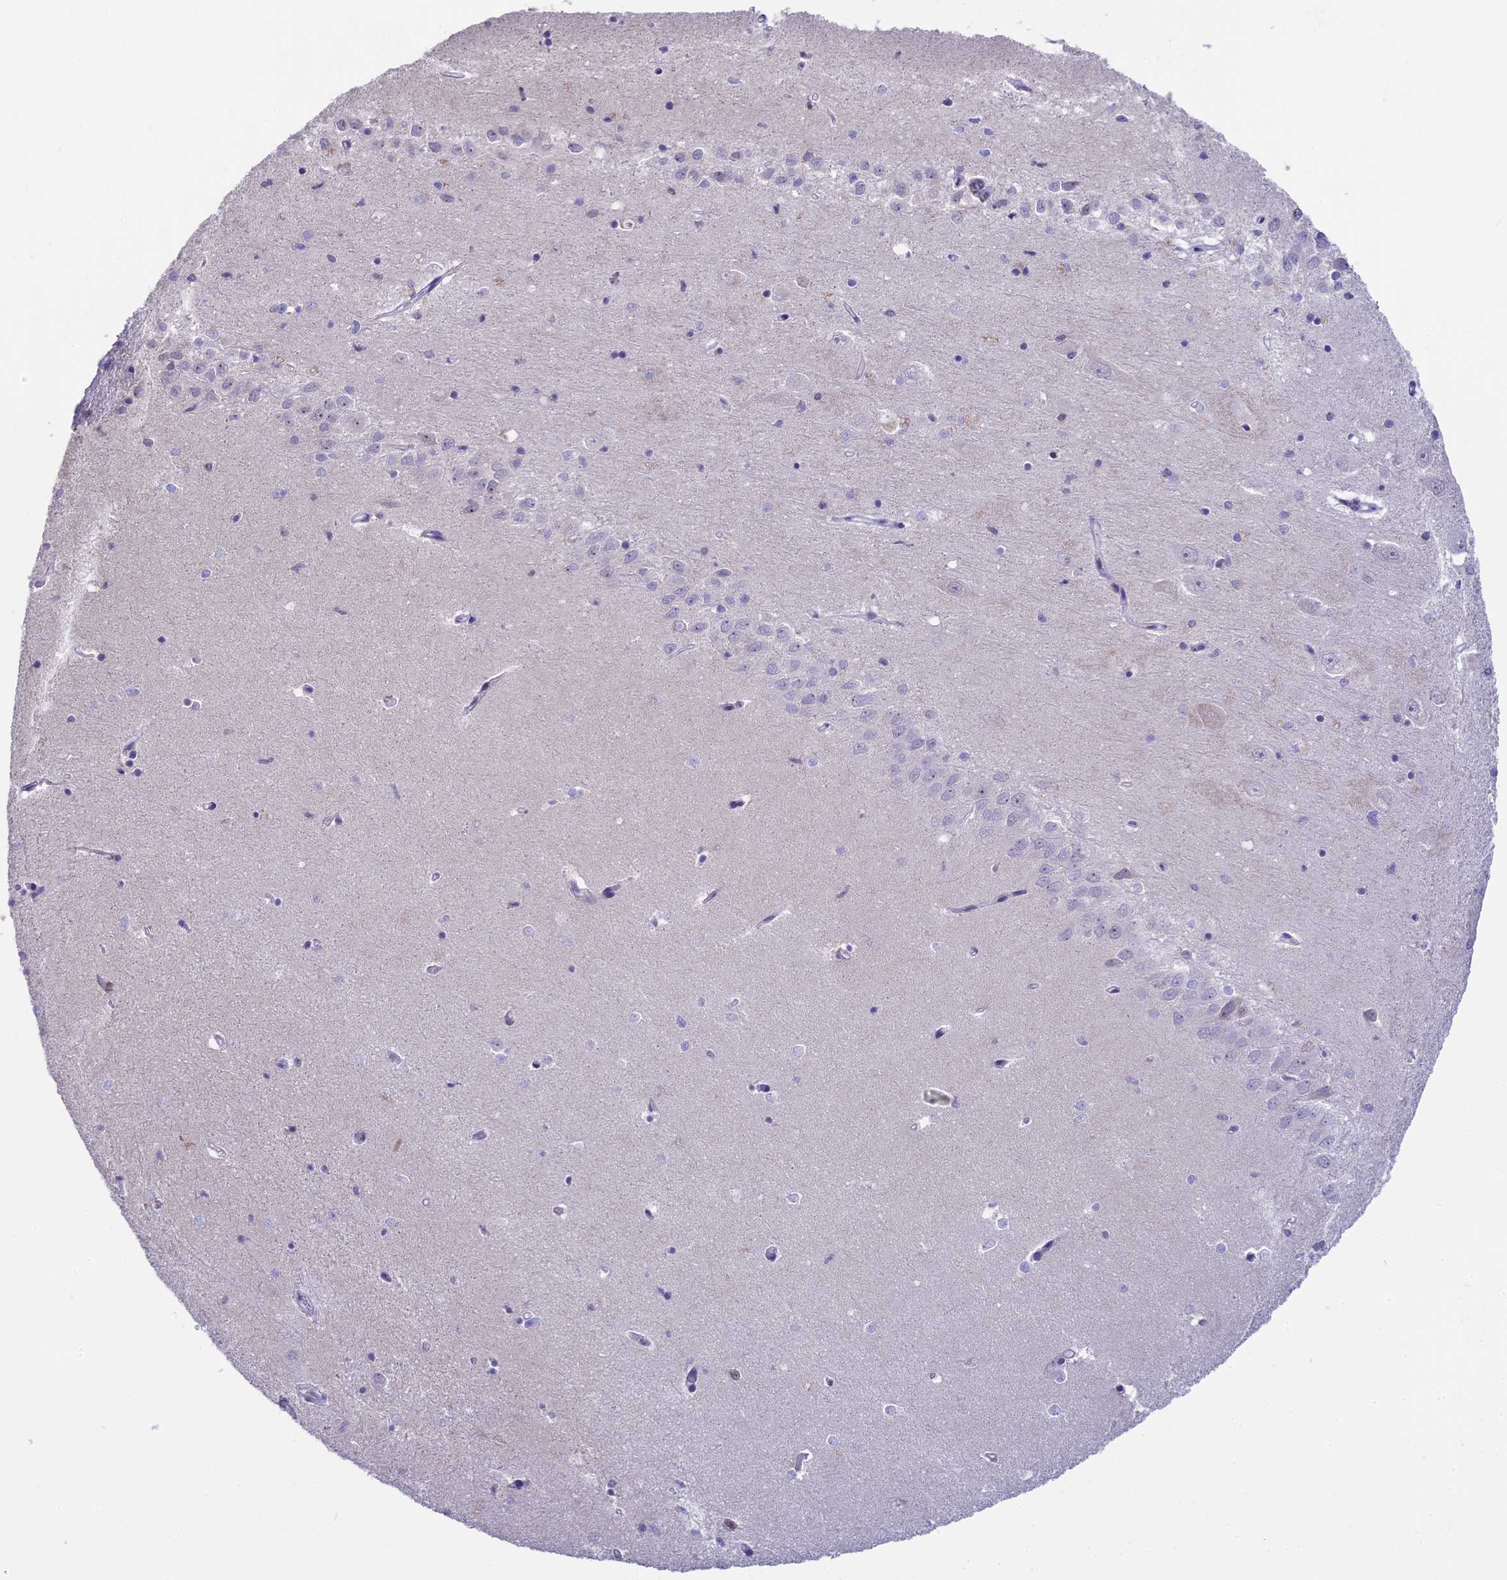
{"staining": {"intensity": "weak", "quantity": "<25%", "location": "nuclear"}, "tissue": "hippocampus", "cell_type": "Glial cells", "image_type": "normal", "snomed": [{"axis": "morphology", "description": "Normal tissue, NOS"}, {"axis": "topography", "description": "Hippocampus"}], "caption": "The photomicrograph displays no staining of glial cells in normal hippocampus. (DAB immunohistochemistry (IHC) with hematoxylin counter stain).", "gene": "SETD2", "patient": {"sex": "female", "age": 64}}